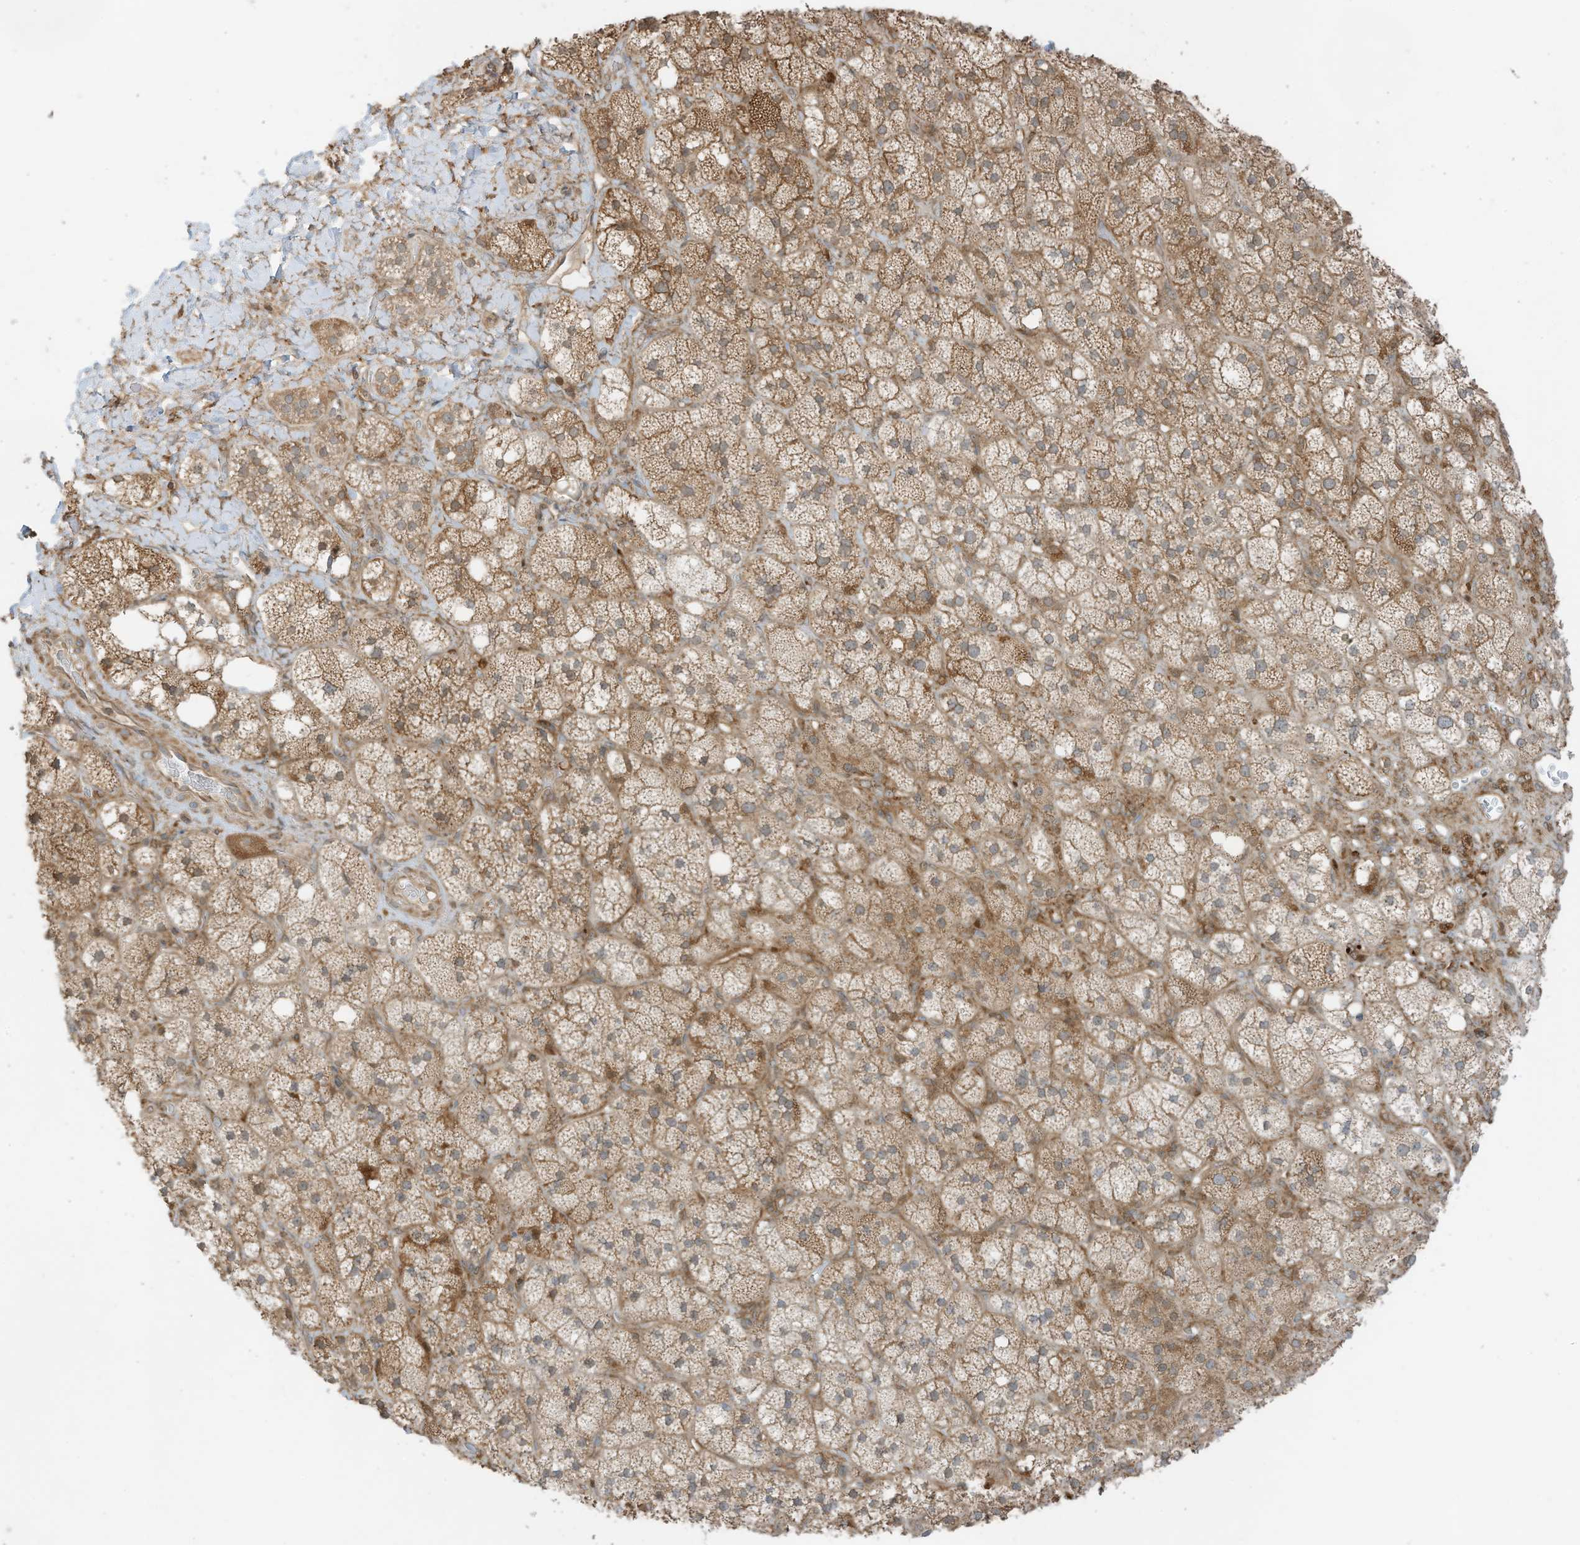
{"staining": {"intensity": "moderate", "quantity": ">75%", "location": "cytoplasmic/membranous"}, "tissue": "adrenal gland", "cell_type": "Glandular cells", "image_type": "normal", "snomed": [{"axis": "morphology", "description": "Normal tissue, NOS"}, {"axis": "topography", "description": "Adrenal gland"}], "caption": "Adrenal gland stained with IHC reveals moderate cytoplasmic/membranous positivity in about >75% of glandular cells.", "gene": "SLC25A12", "patient": {"sex": "male", "age": 61}}